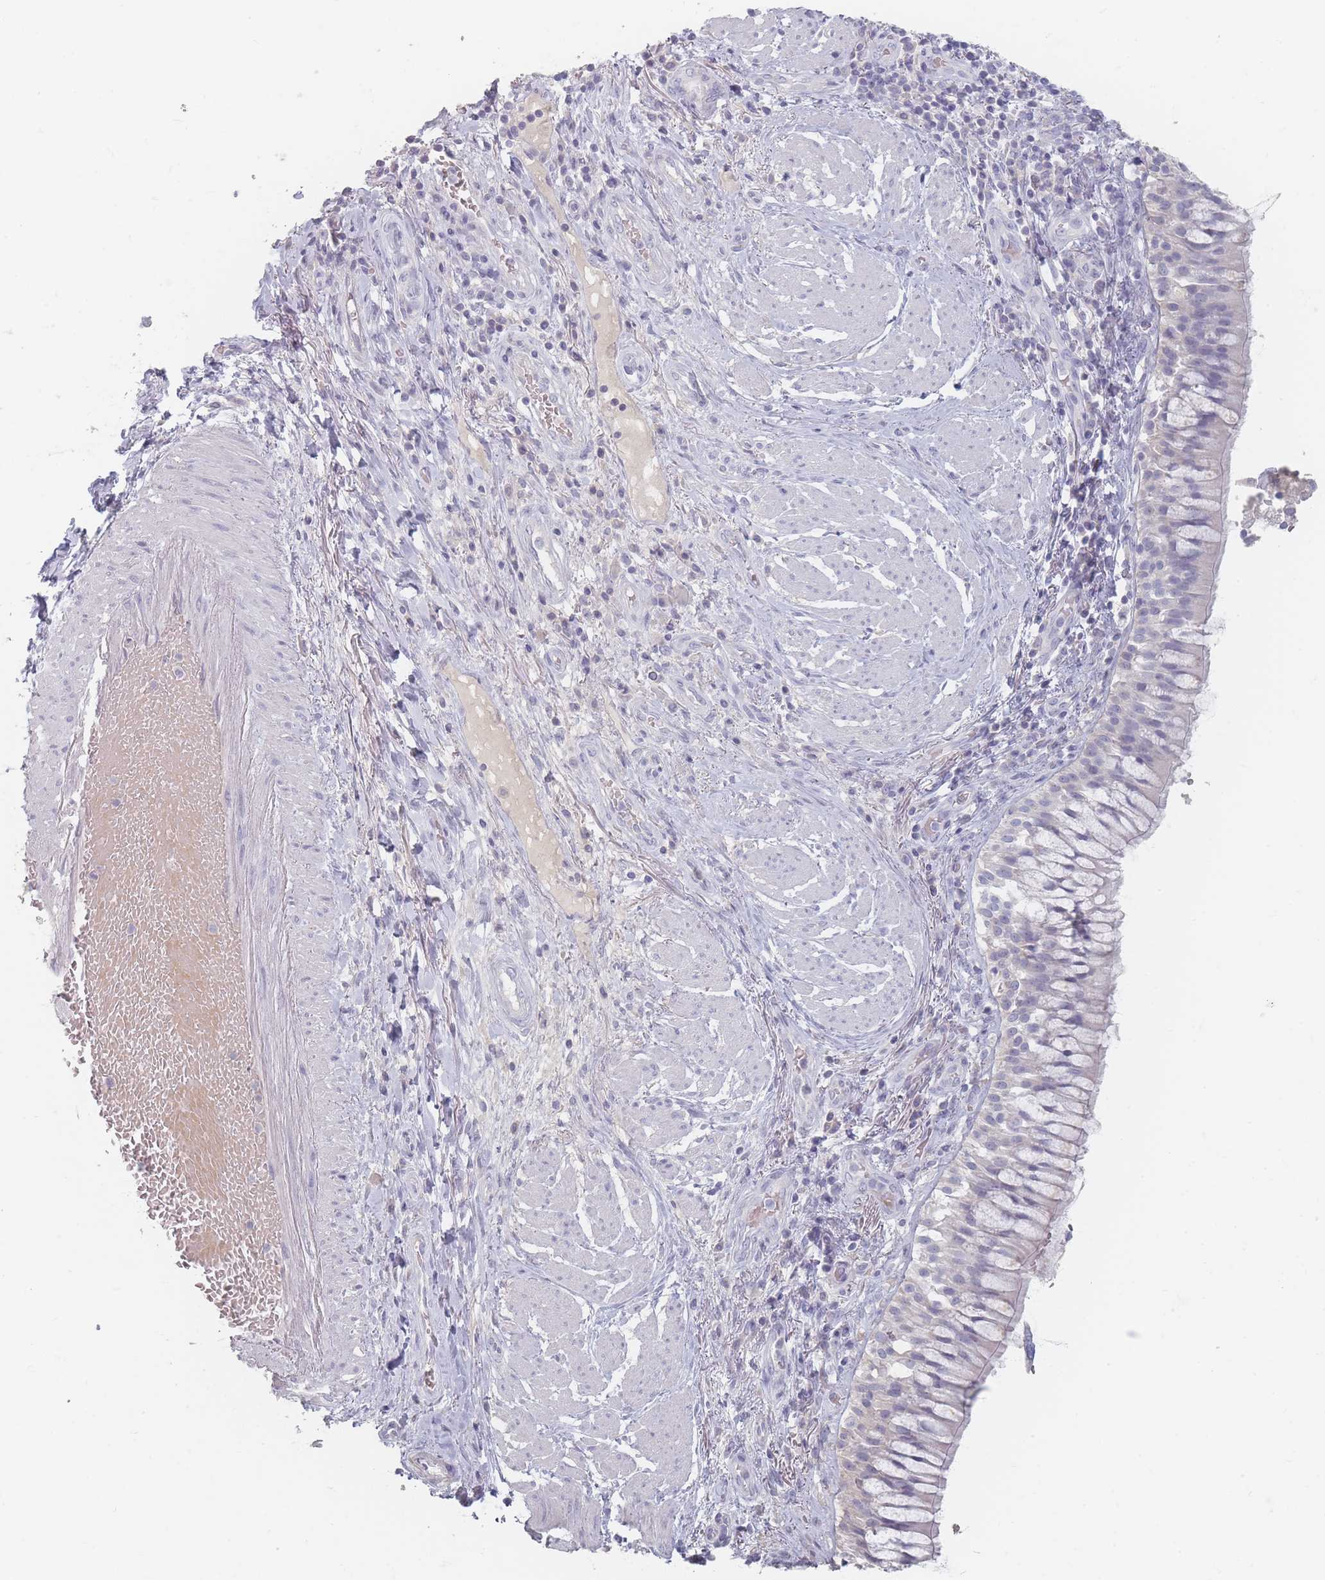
{"staining": {"intensity": "negative", "quantity": "none", "location": "none"}, "tissue": "adipose tissue", "cell_type": "Adipocytes", "image_type": "normal", "snomed": [{"axis": "morphology", "description": "Normal tissue, NOS"}, {"axis": "morphology", "description": "Squamous cell carcinoma, NOS"}, {"axis": "topography", "description": "Bronchus"}, {"axis": "topography", "description": "Lung"}], "caption": "Adipocytes show no significant protein staining in normal adipose tissue. (DAB (3,3'-diaminobenzidine) IHC, high magnification).", "gene": "HELZ2", "patient": {"sex": "male", "age": 64}}